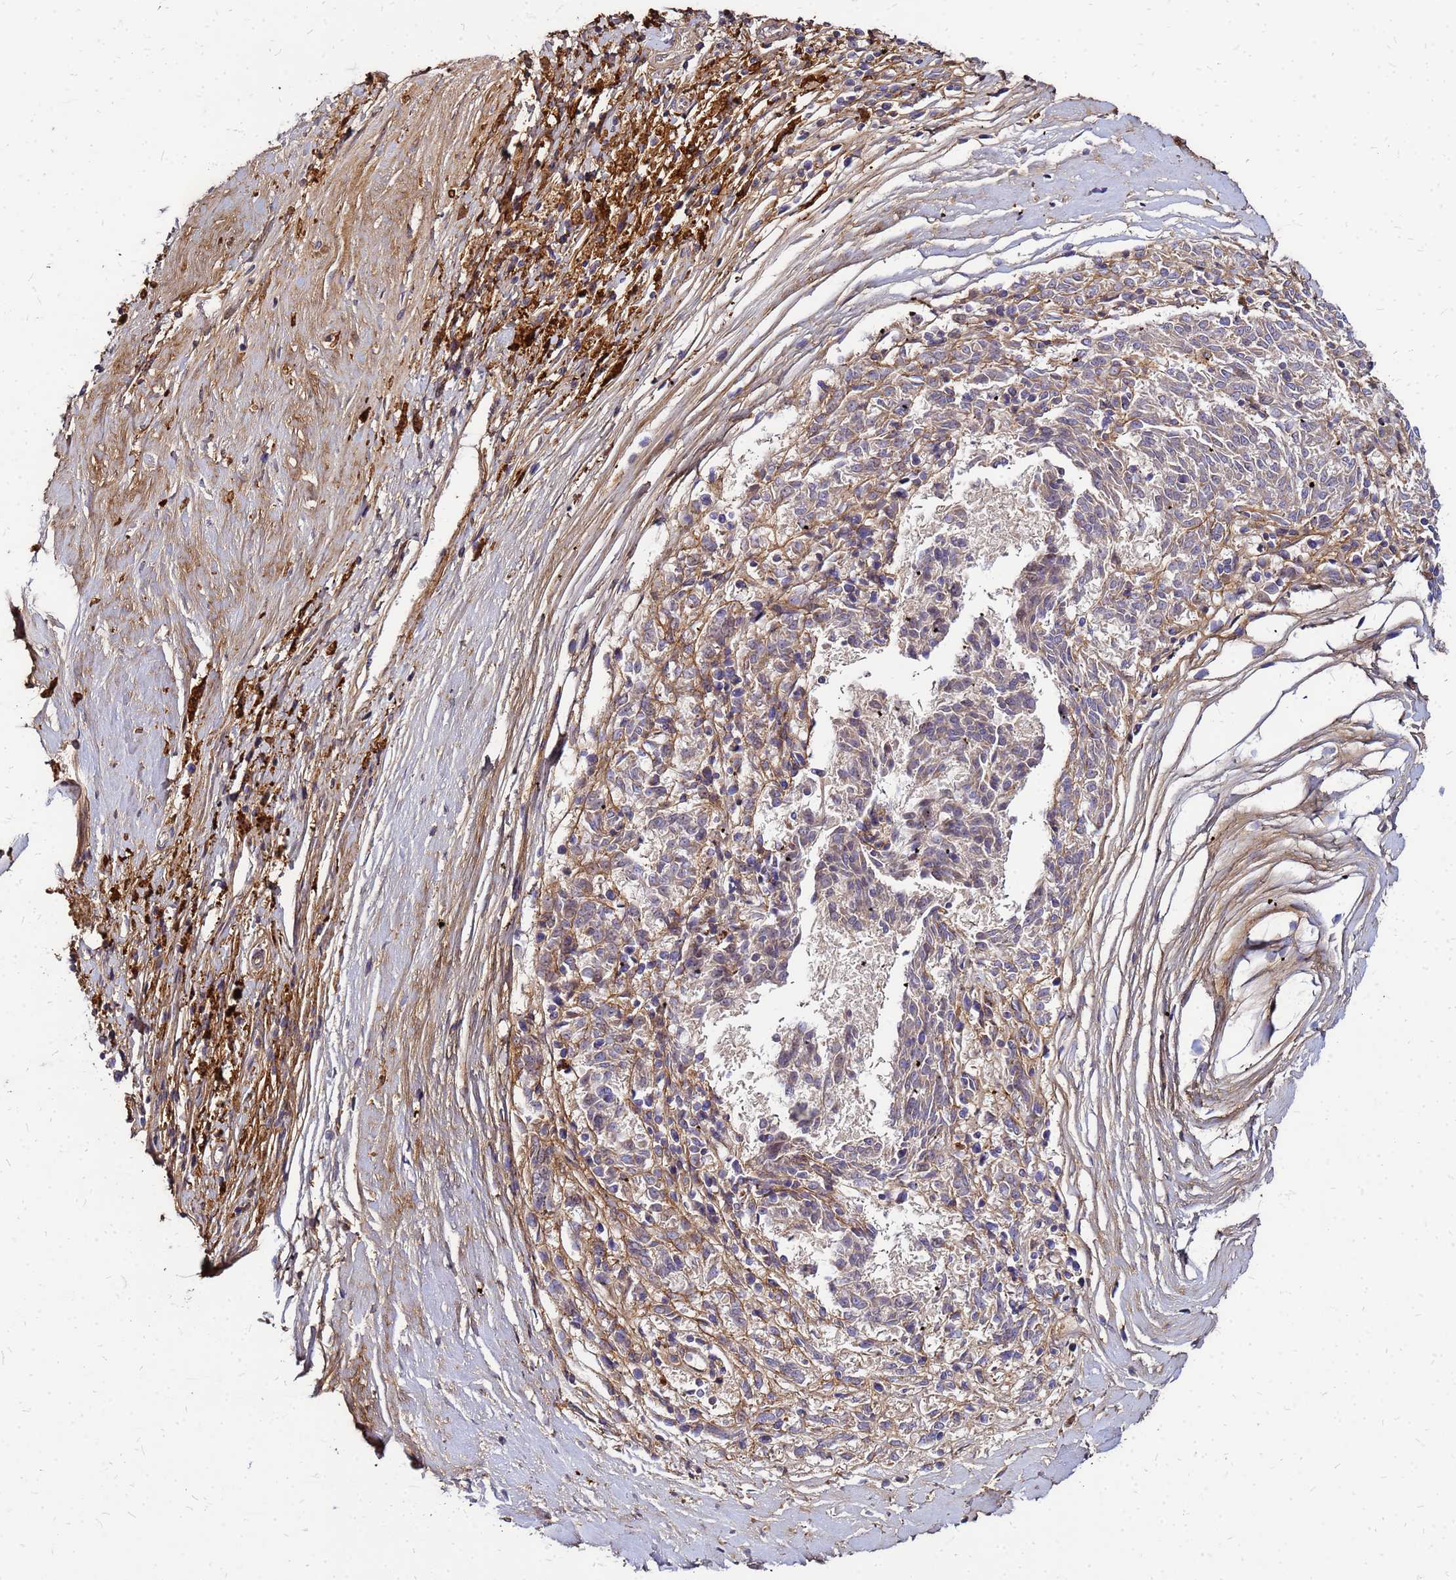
{"staining": {"intensity": "weak", "quantity": "<25%", "location": "cytoplasmic/membranous"}, "tissue": "melanoma", "cell_type": "Tumor cells", "image_type": "cancer", "snomed": [{"axis": "morphology", "description": "Malignant melanoma, NOS"}, {"axis": "topography", "description": "Skin"}], "caption": "Immunohistochemical staining of human malignant melanoma reveals no significant expression in tumor cells.", "gene": "CYBC1", "patient": {"sex": "female", "age": 72}}